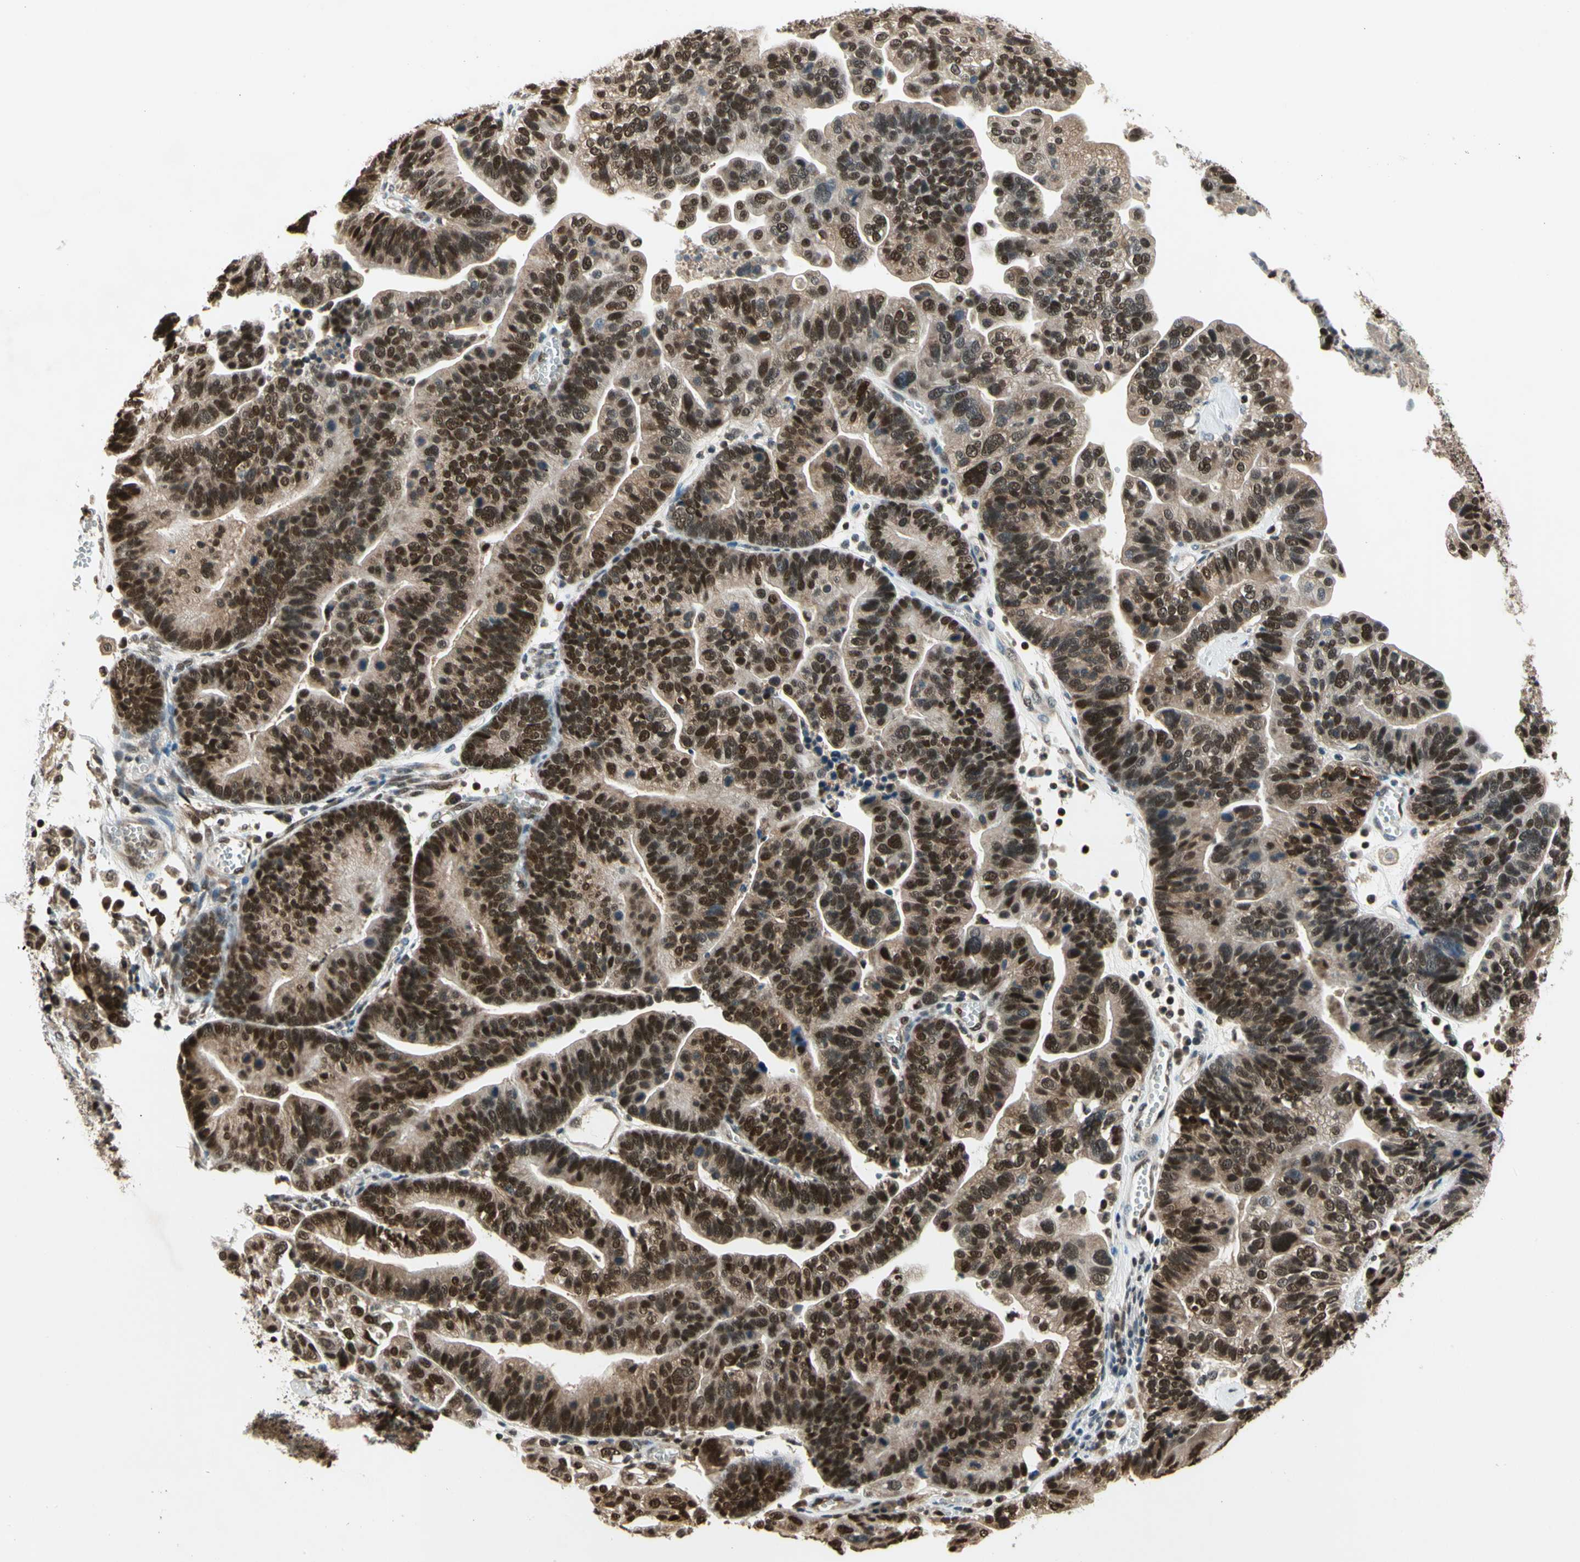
{"staining": {"intensity": "moderate", "quantity": ">75%", "location": "nuclear"}, "tissue": "ovarian cancer", "cell_type": "Tumor cells", "image_type": "cancer", "snomed": [{"axis": "morphology", "description": "Cystadenocarcinoma, serous, NOS"}, {"axis": "topography", "description": "Ovary"}], "caption": "Tumor cells show medium levels of moderate nuclear staining in about >75% of cells in human ovarian cancer.", "gene": "GSR", "patient": {"sex": "female", "age": 56}}